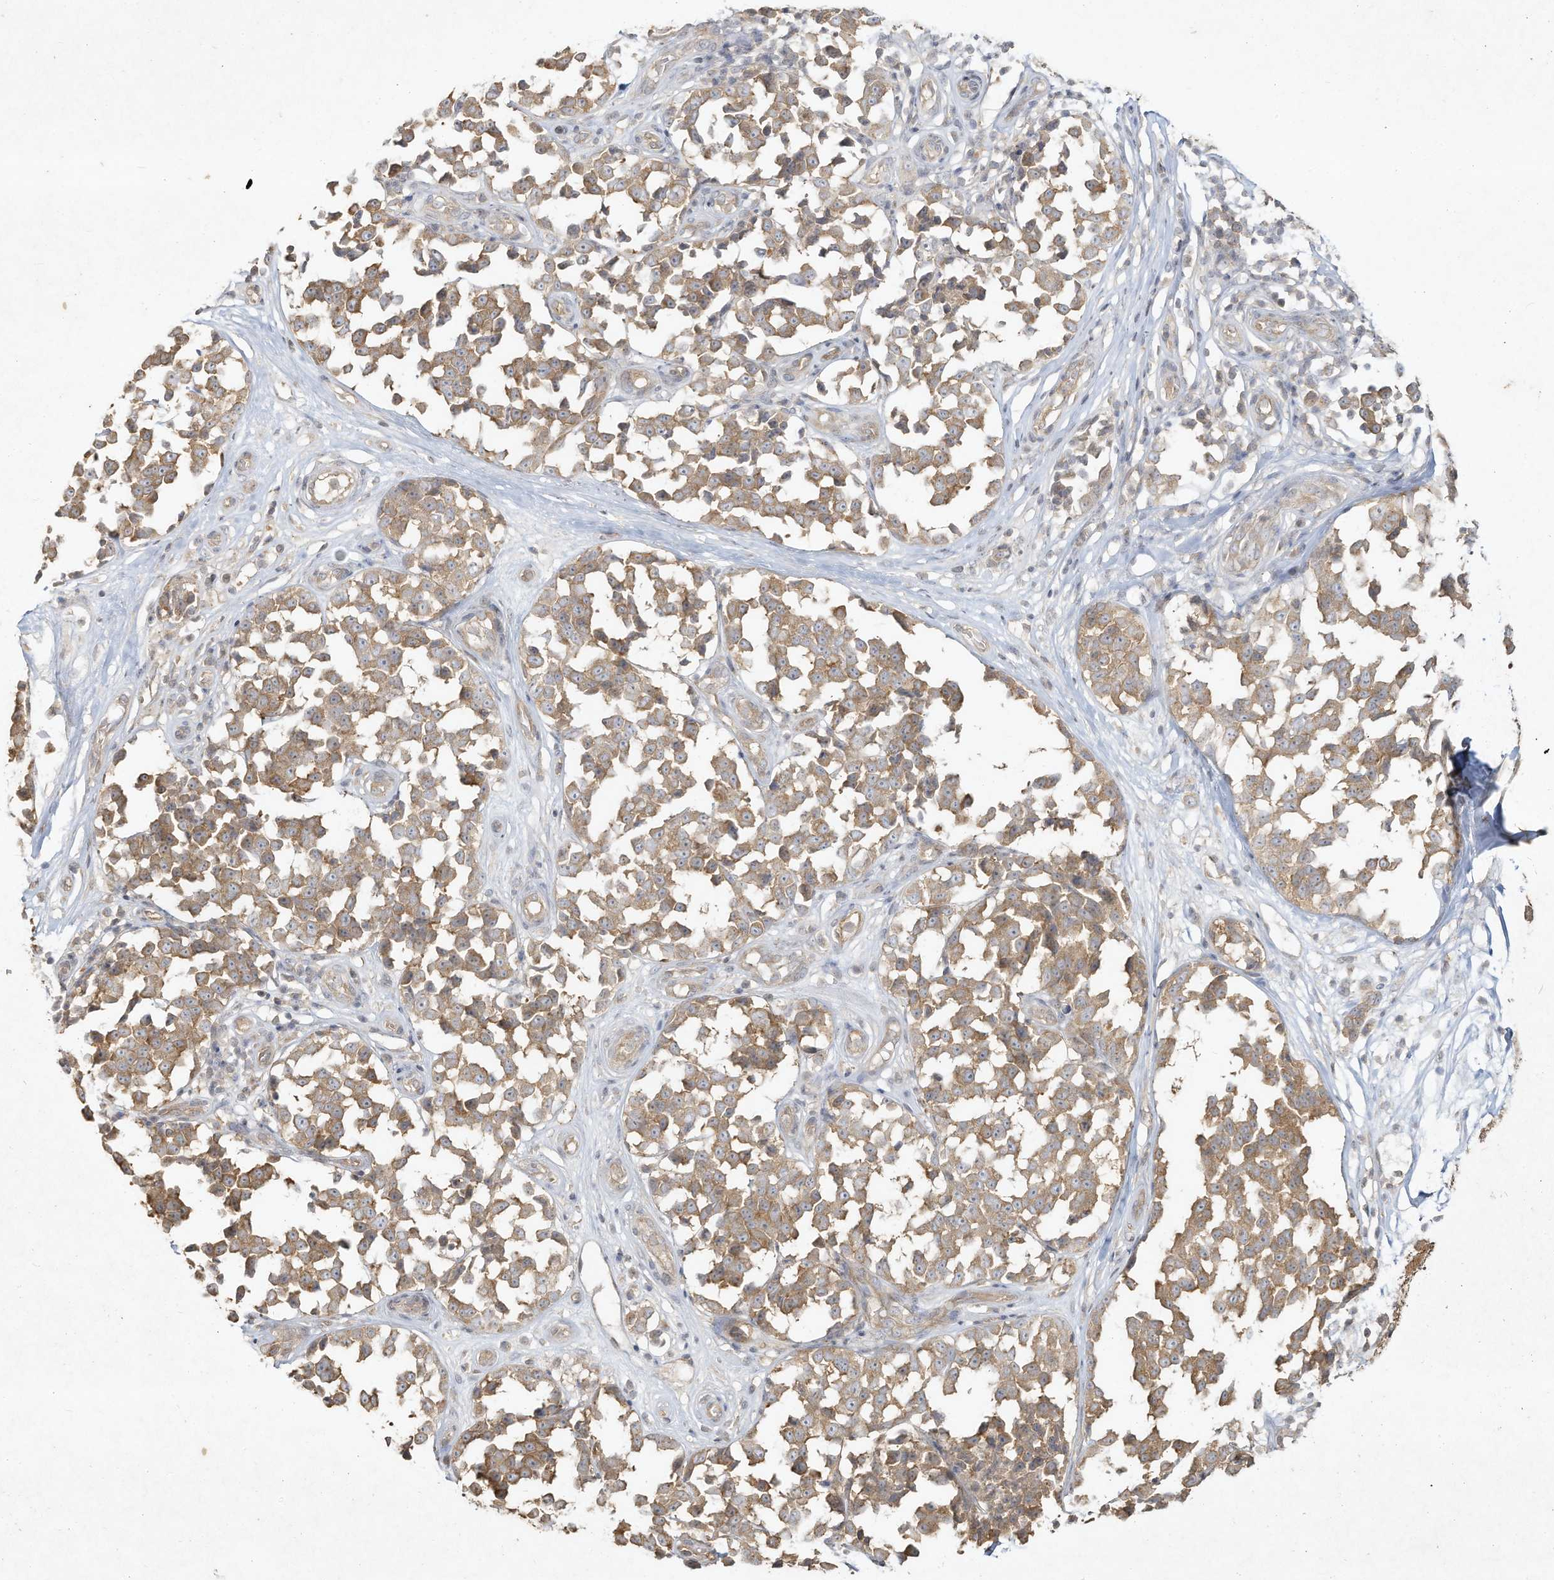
{"staining": {"intensity": "moderate", "quantity": ">75%", "location": "cytoplasmic/membranous"}, "tissue": "melanoma", "cell_type": "Tumor cells", "image_type": "cancer", "snomed": [{"axis": "morphology", "description": "Malignant melanoma, NOS"}, {"axis": "topography", "description": "Skin"}], "caption": "Melanoma stained with IHC exhibits moderate cytoplasmic/membranous positivity in about >75% of tumor cells.", "gene": "DYNC1I2", "patient": {"sex": "female", "age": 64}}